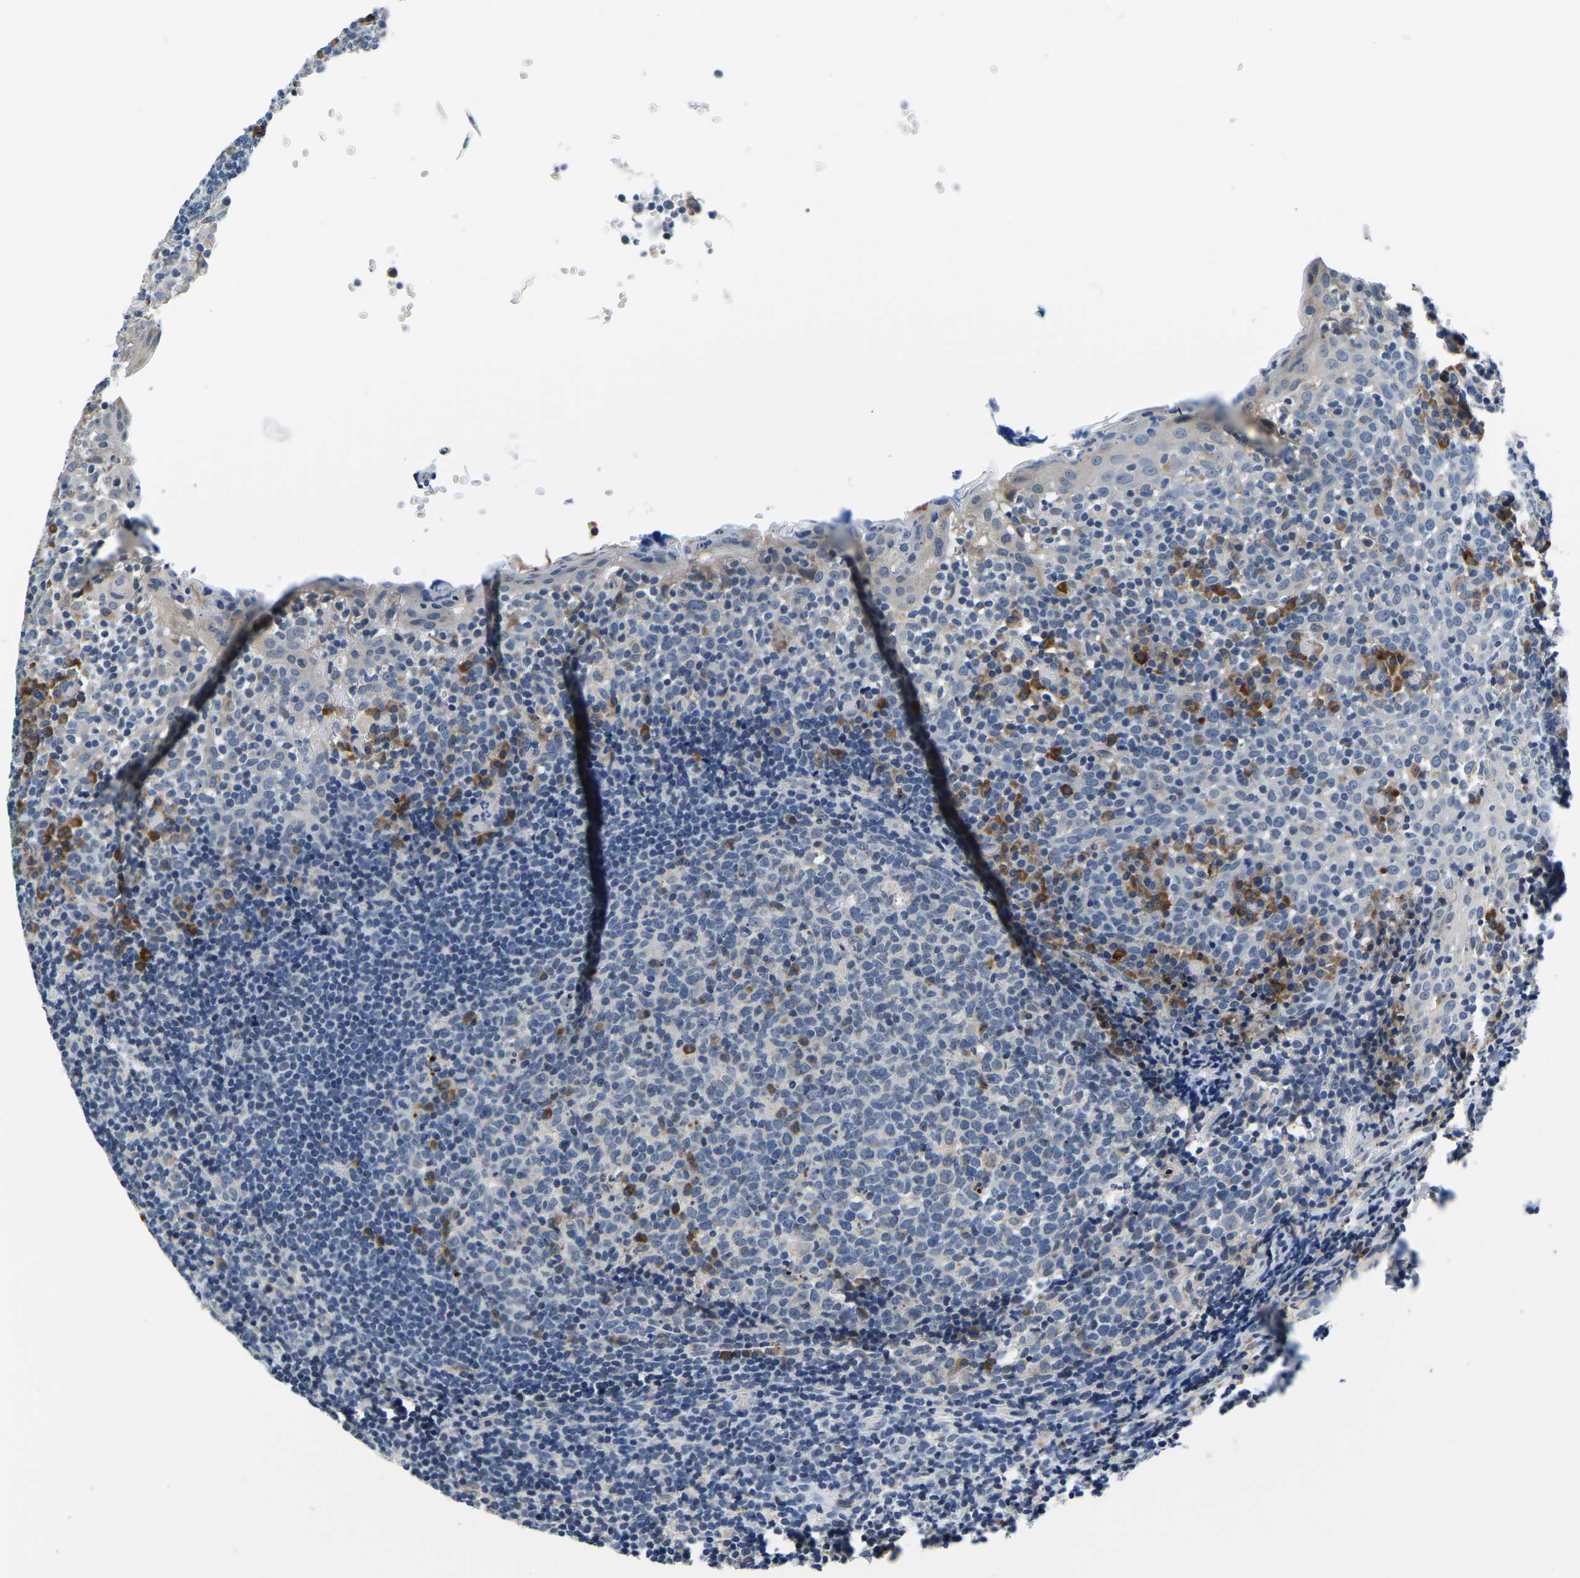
{"staining": {"intensity": "negative", "quantity": "none", "location": "none"}, "tissue": "tonsil", "cell_type": "Germinal center cells", "image_type": "normal", "snomed": [{"axis": "morphology", "description": "Normal tissue, NOS"}, {"axis": "topography", "description": "Tonsil"}], "caption": "Benign tonsil was stained to show a protein in brown. There is no significant expression in germinal center cells. (Stains: DAB (3,3'-diaminobenzidine) IHC with hematoxylin counter stain, Microscopy: brightfield microscopy at high magnification).", "gene": "LIAS", "patient": {"sex": "female", "age": 19}}